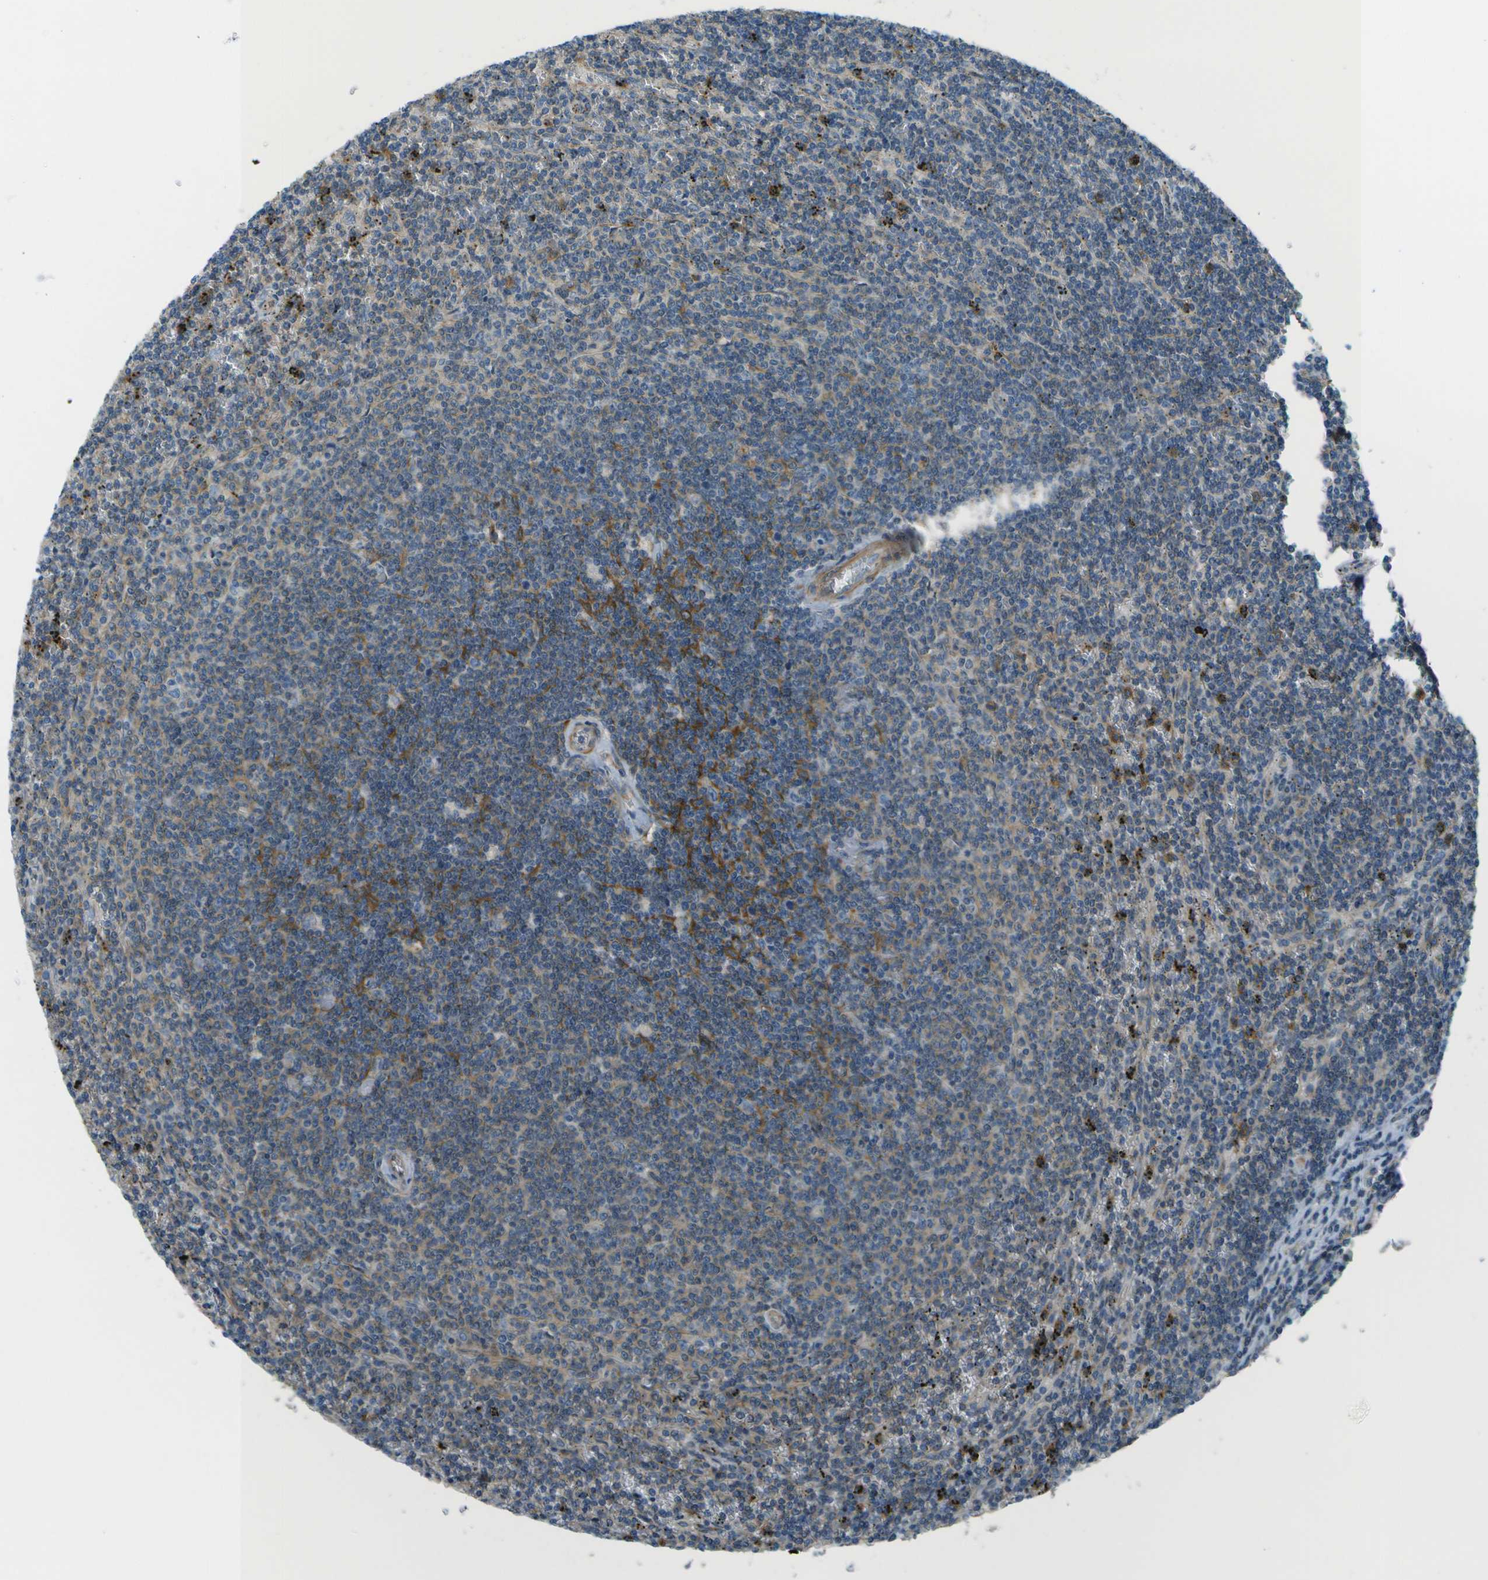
{"staining": {"intensity": "moderate", "quantity": "<25%", "location": "cytoplasmic/membranous"}, "tissue": "lymphoma", "cell_type": "Tumor cells", "image_type": "cancer", "snomed": [{"axis": "morphology", "description": "Malignant lymphoma, non-Hodgkin's type, Low grade"}, {"axis": "topography", "description": "Spleen"}], "caption": "Protein expression analysis of low-grade malignant lymphoma, non-Hodgkin's type reveals moderate cytoplasmic/membranous expression in approximately <25% of tumor cells. (brown staining indicates protein expression, while blue staining denotes nuclei).", "gene": "MYH11", "patient": {"sex": "female", "age": 50}}